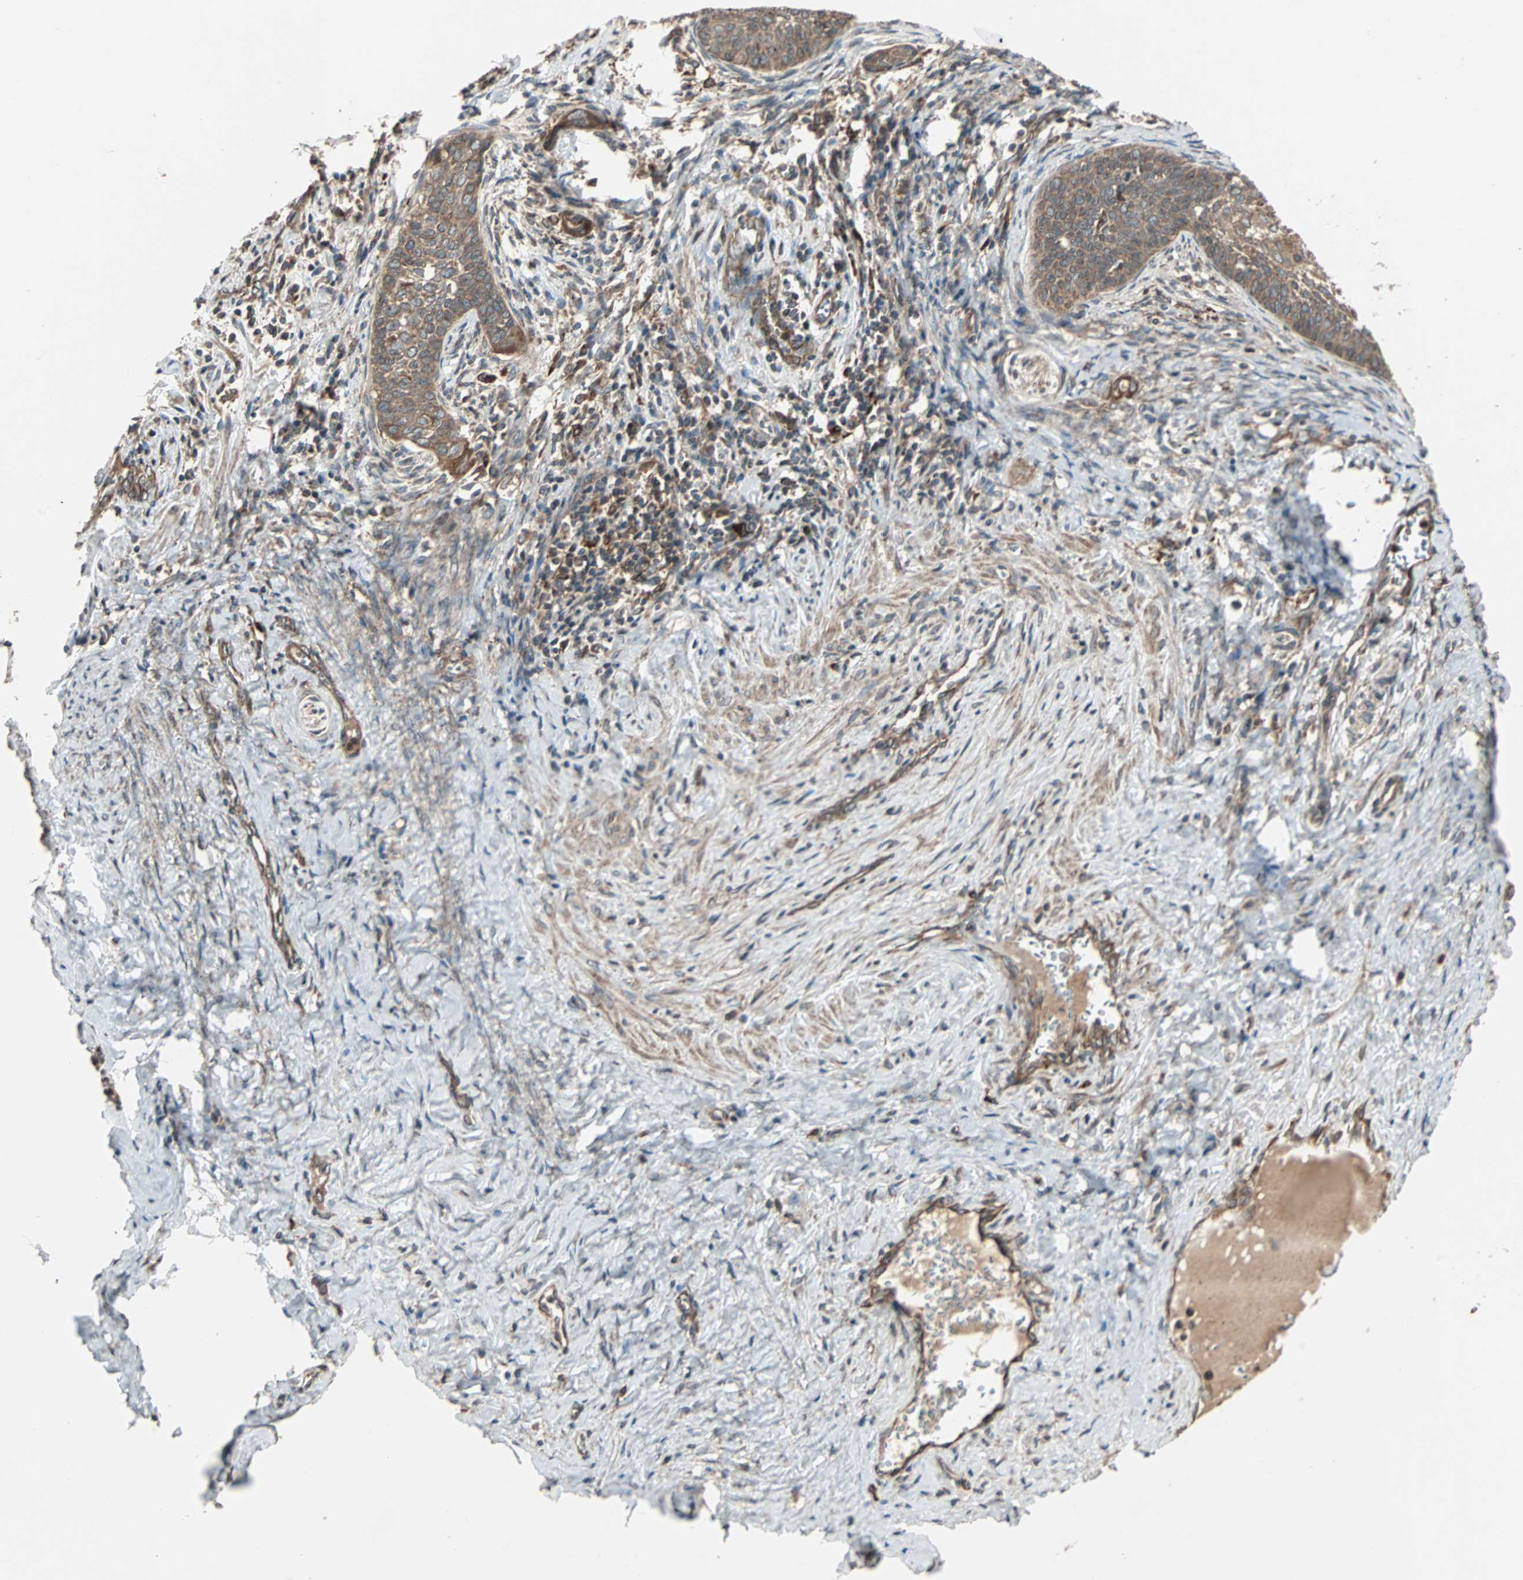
{"staining": {"intensity": "moderate", "quantity": ">75%", "location": "cytoplasmic/membranous"}, "tissue": "cervical cancer", "cell_type": "Tumor cells", "image_type": "cancer", "snomed": [{"axis": "morphology", "description": "Squamous cell carcinoma, NOS"}, {"axis": "topography", "description": "Cervix"}], "caption": "Cervical cancer stained for a protein reveals moderate cytoplasmic/membranous positivity in tumor cells. The staining is performed using DAB brown chromogen to label protein expression. The nuclei are counter-stained blue using hematoxylin.", "gene": "RAB7A", "patient": {"sex": "female", "age": 33}}